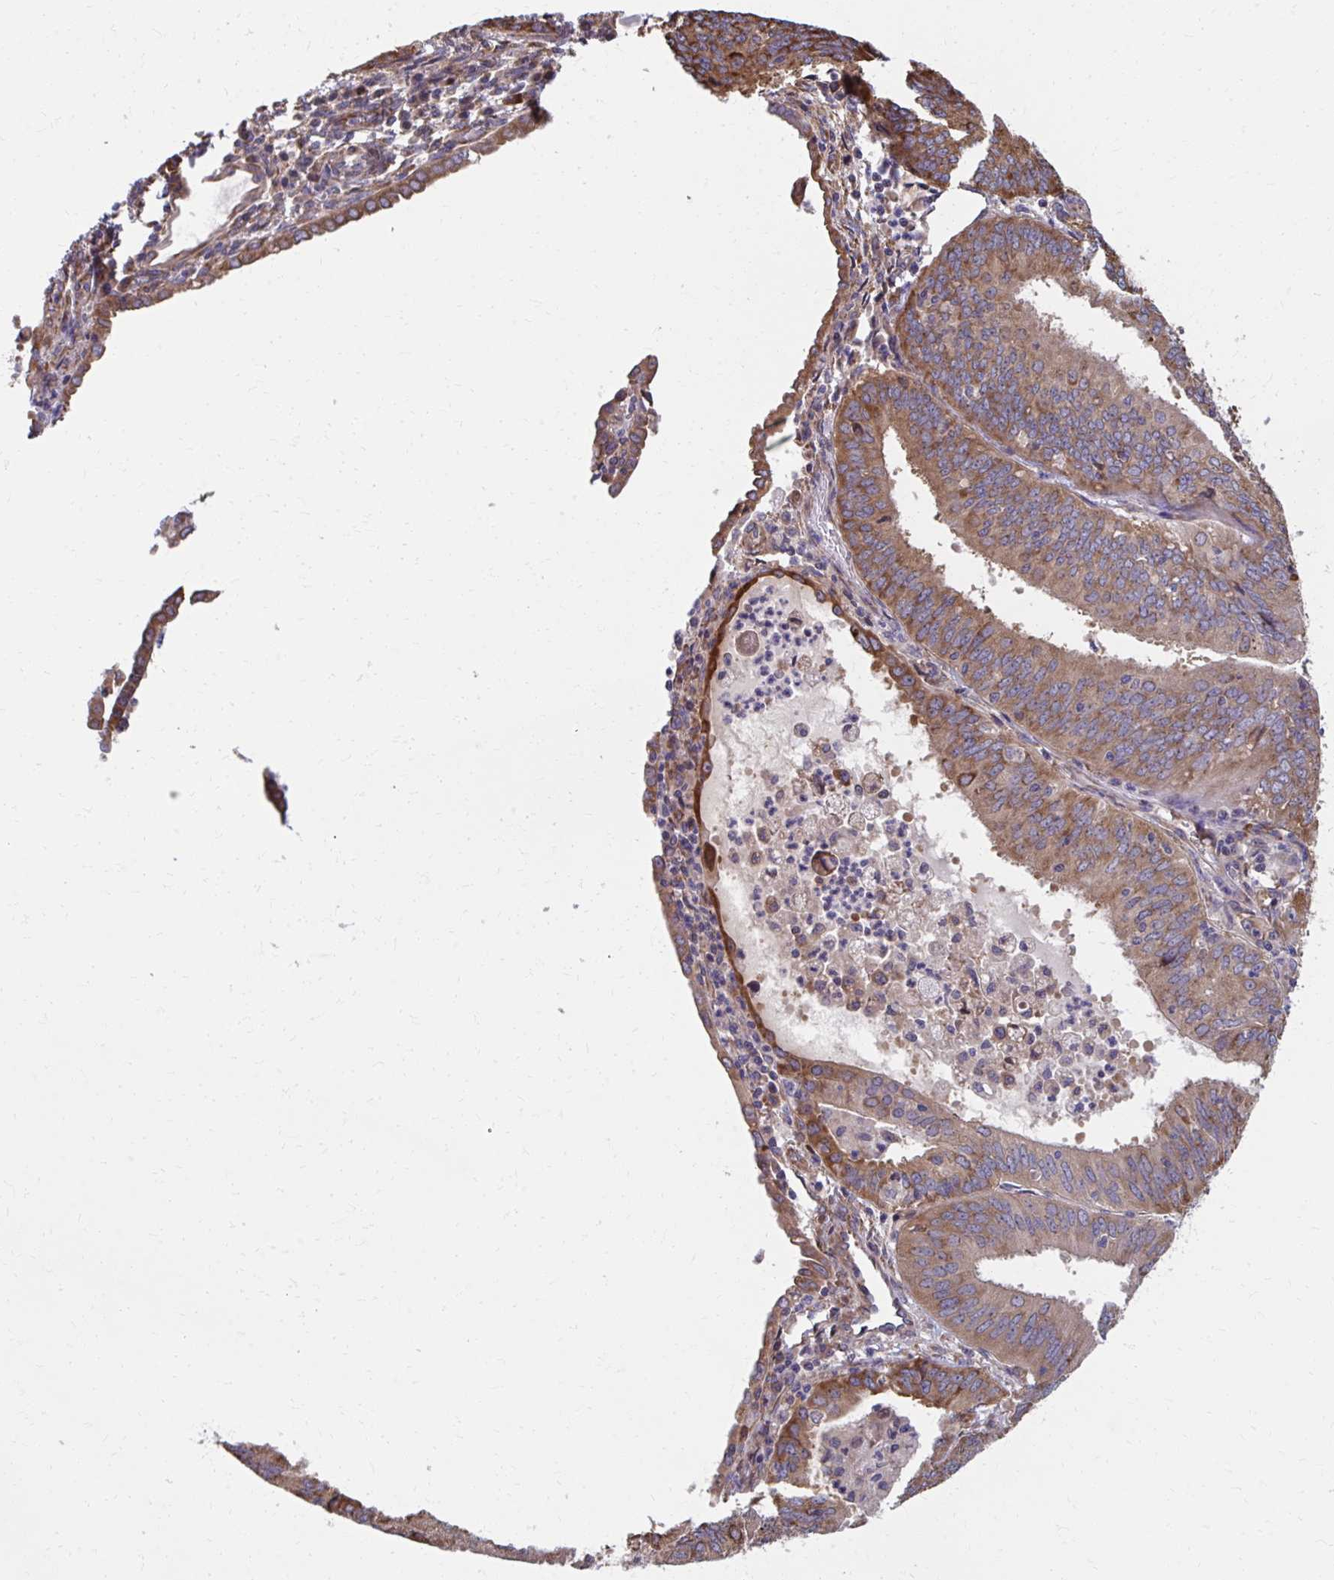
{"staining": {"intensity": "moderate", "quantity": ">75%", "location": "cytoplasmic/membranous"}, "tissue": "cervical cancer", "cell_type": "Tumor cells", "image_type": "cancer", "snomed": [{"axis": "morphology", "description": "Adenocarcinoma, NOS"}, {"axis": "topography", "description": "Cervix"}], "caption": "Immunohistochemical staining of human adenocarcinoma (cervical) demonstrates medium levels of moderate cytoplasmic/membranous protein expression in about >75% of tumor cells.", "gene": "ZNF778", "patient": {"sex": "female", "age": 56}}